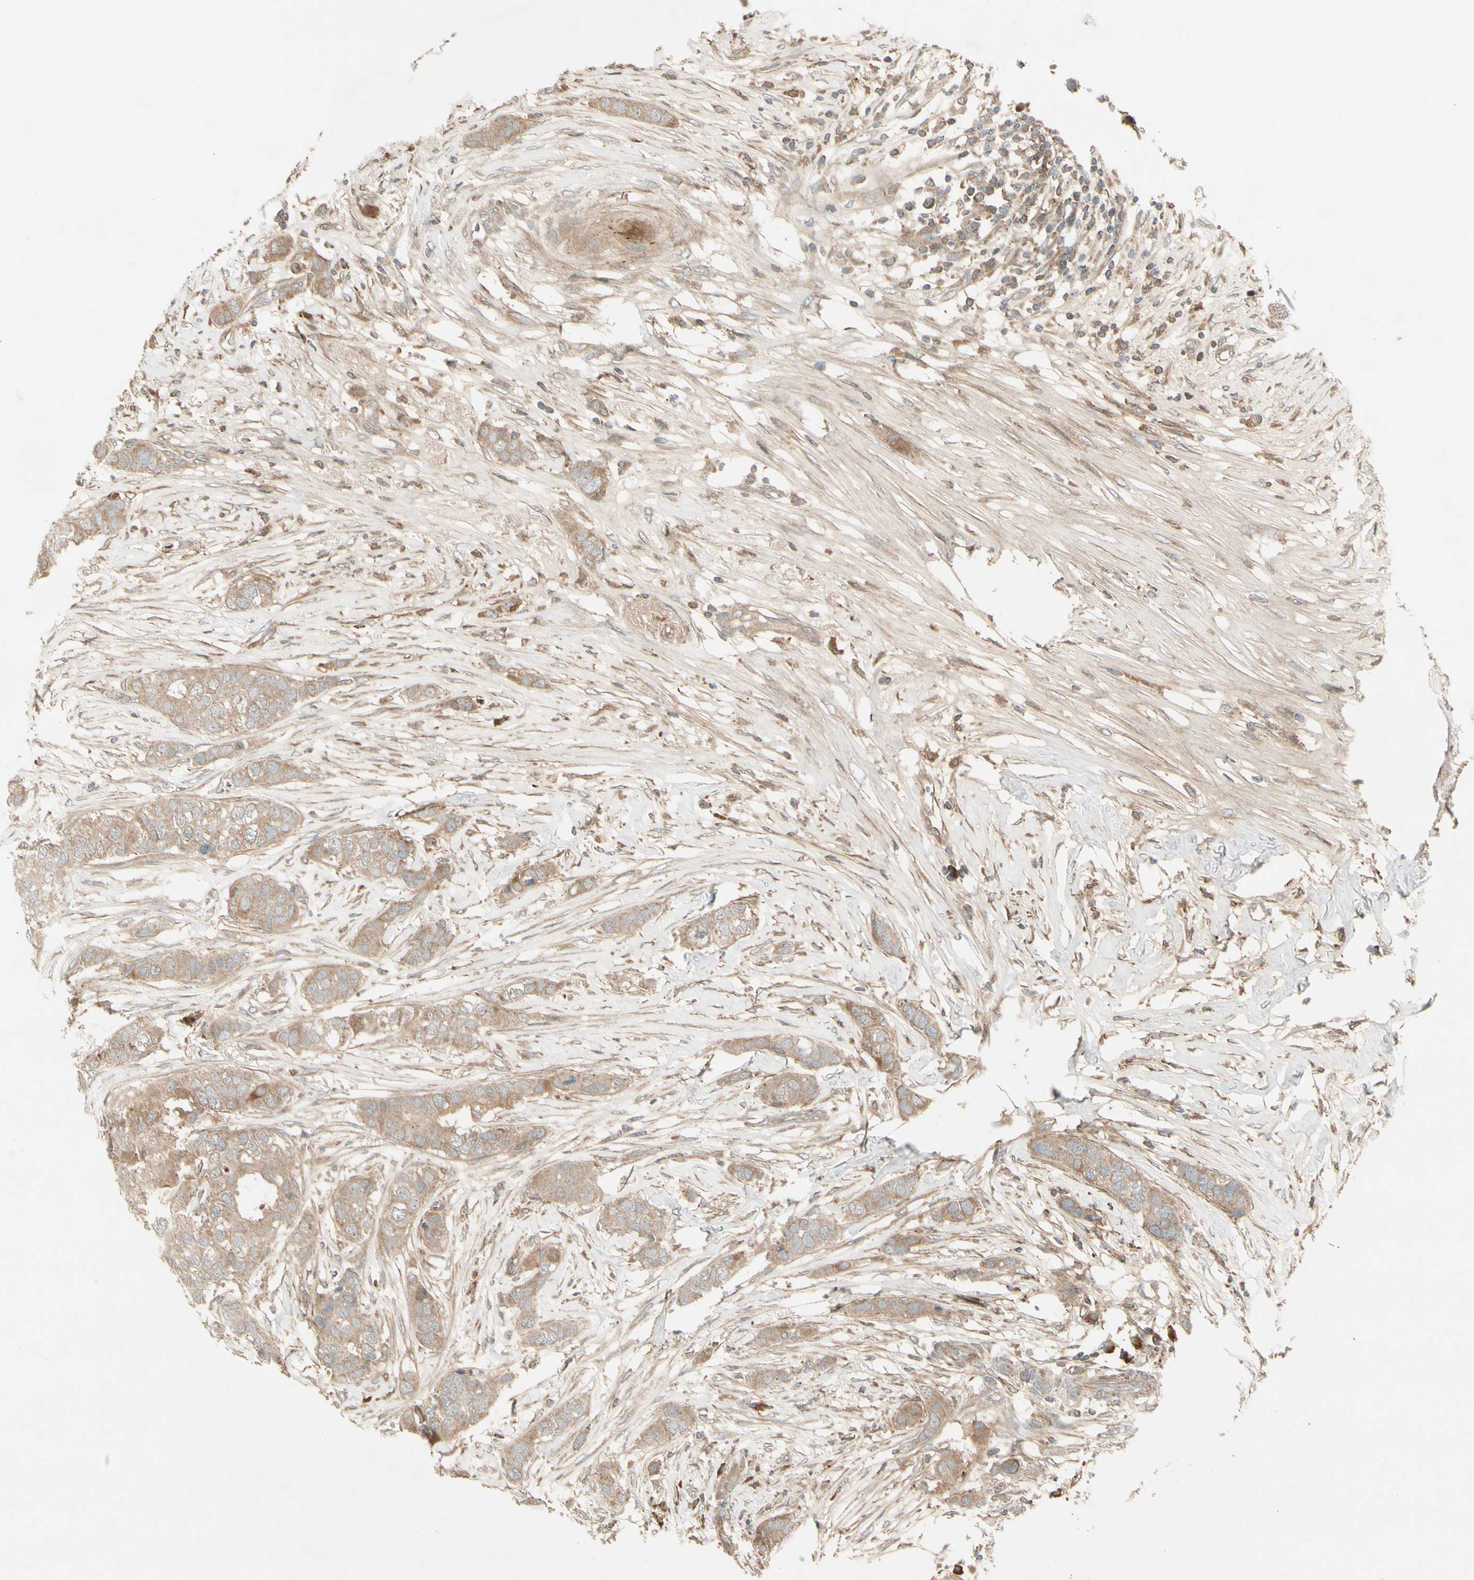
{"staining": {"intensity": "moderate", "quantity": ">75%", "location": "cytoplasmic/membranous"}, "tissue": "breast cancer", "cell_type": "Tumor cells", "image_type": "cancer", "snomed": [{"axis": "morphology", "description": "Duct carcinoma"}, {"axis": "topography", "description": "Breast"}], "caption": "Immunohistochemical staining of breast invasive ductal carcinoma displays medium levels of moderate cytoplasmic/membranous protein positivity in about >75% of tumor cells. (IHC, brightfield microscopy, high magnification).", "gene": "ACVR1C", "patient": {"sex": "female", "age": 50}}